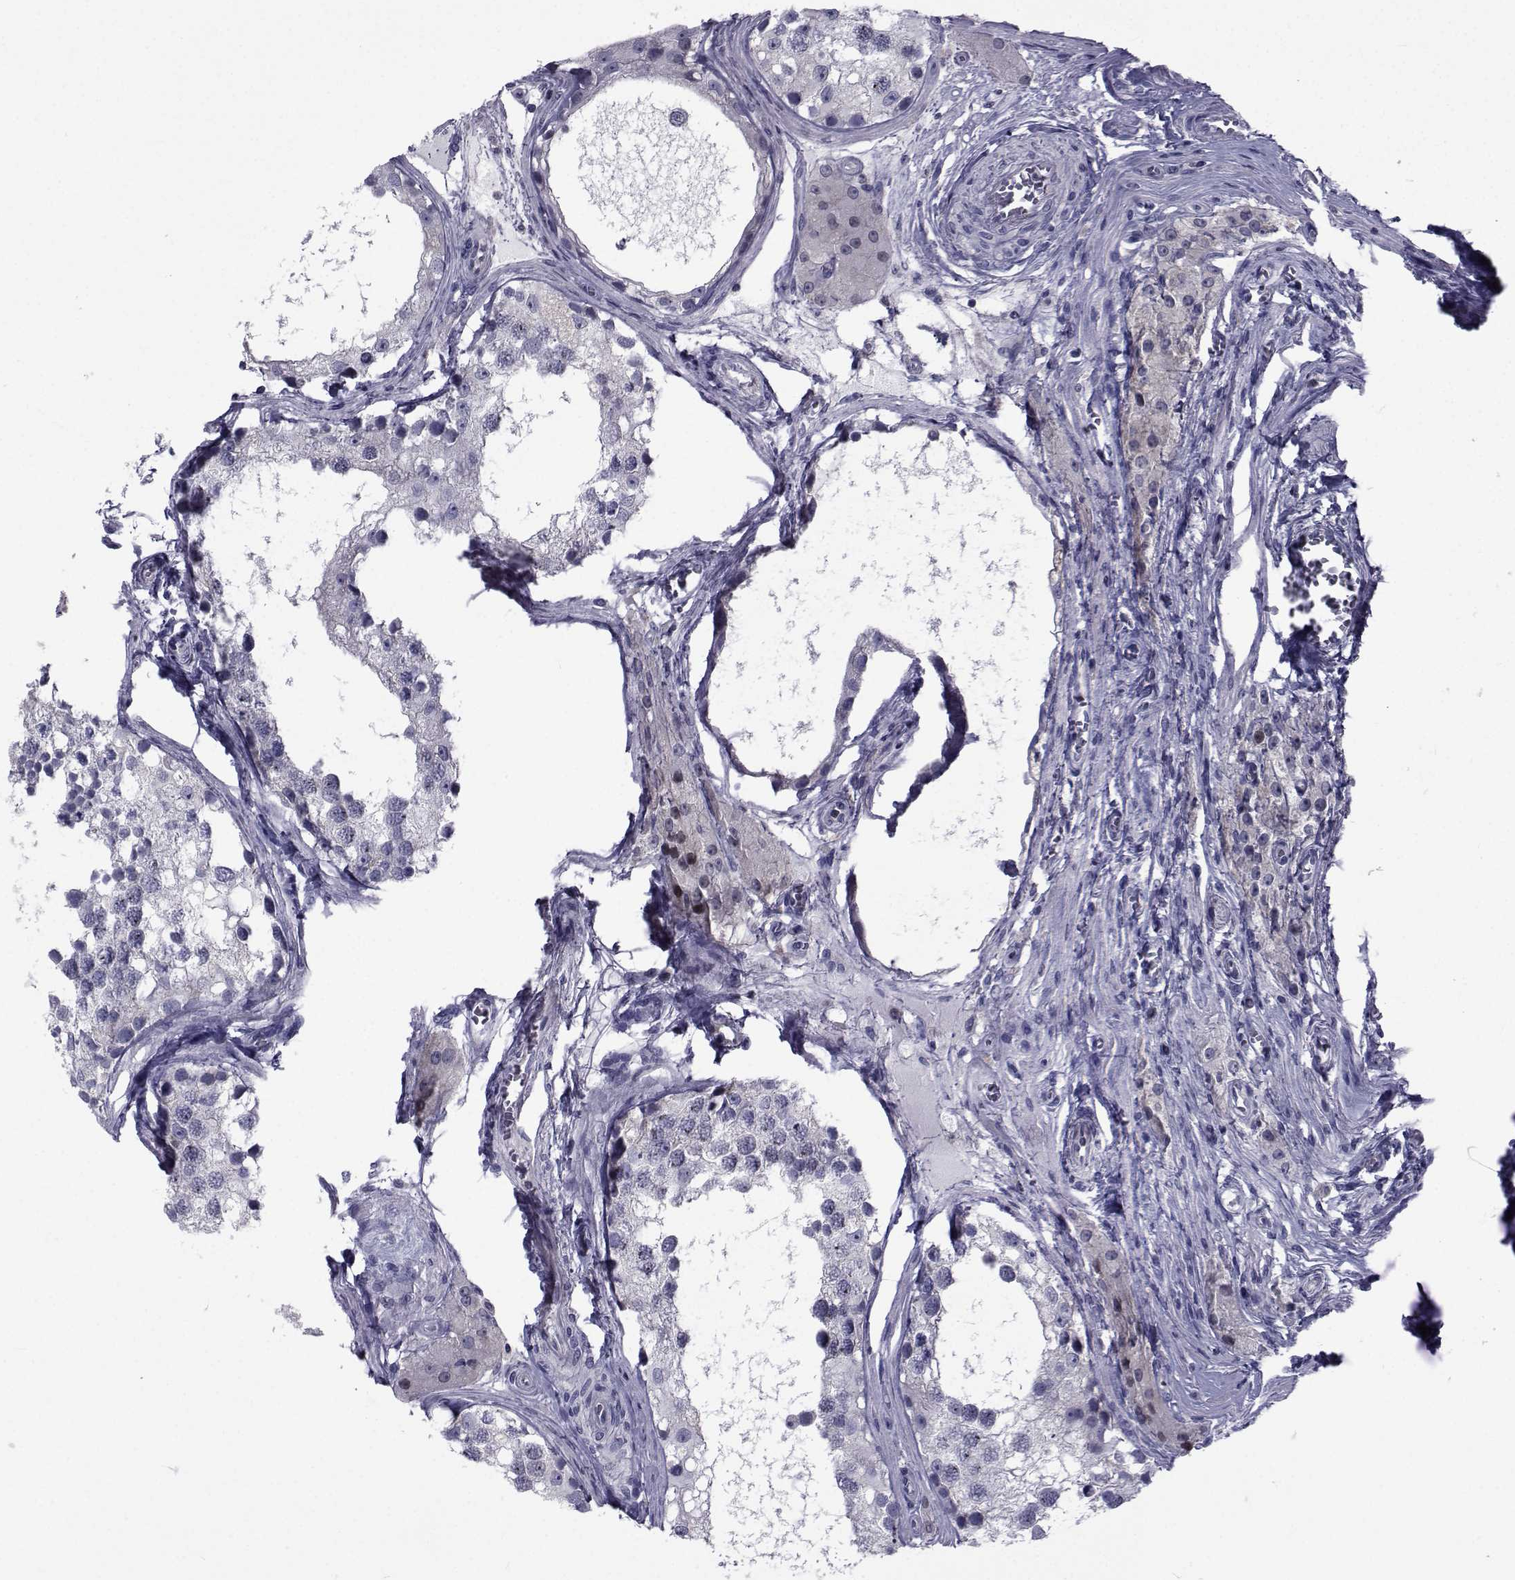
{"staining": {"intensity": "negative", "quantity": "none", "location": "none"}, "tissue": "testis", "cell_type": "Cells in seminiferous ducts", "image_type": "normal", "snomed": [{"axis": "morphology", "description": "Normal tissue, NOS"}, {"axis": "morphology", "description": "Seminoma, NOS"}, {"axis": "topography", "description": "Testis"}], "caption": "A histopathology image of testis stained for a protein demonstrates no brown staining in cells in seminiferous ducts. (DAB immunohistochemistry (IHC), high magnification).", "gene": "SLC30A10", "patient": {"sex": "male", "age": 65}}